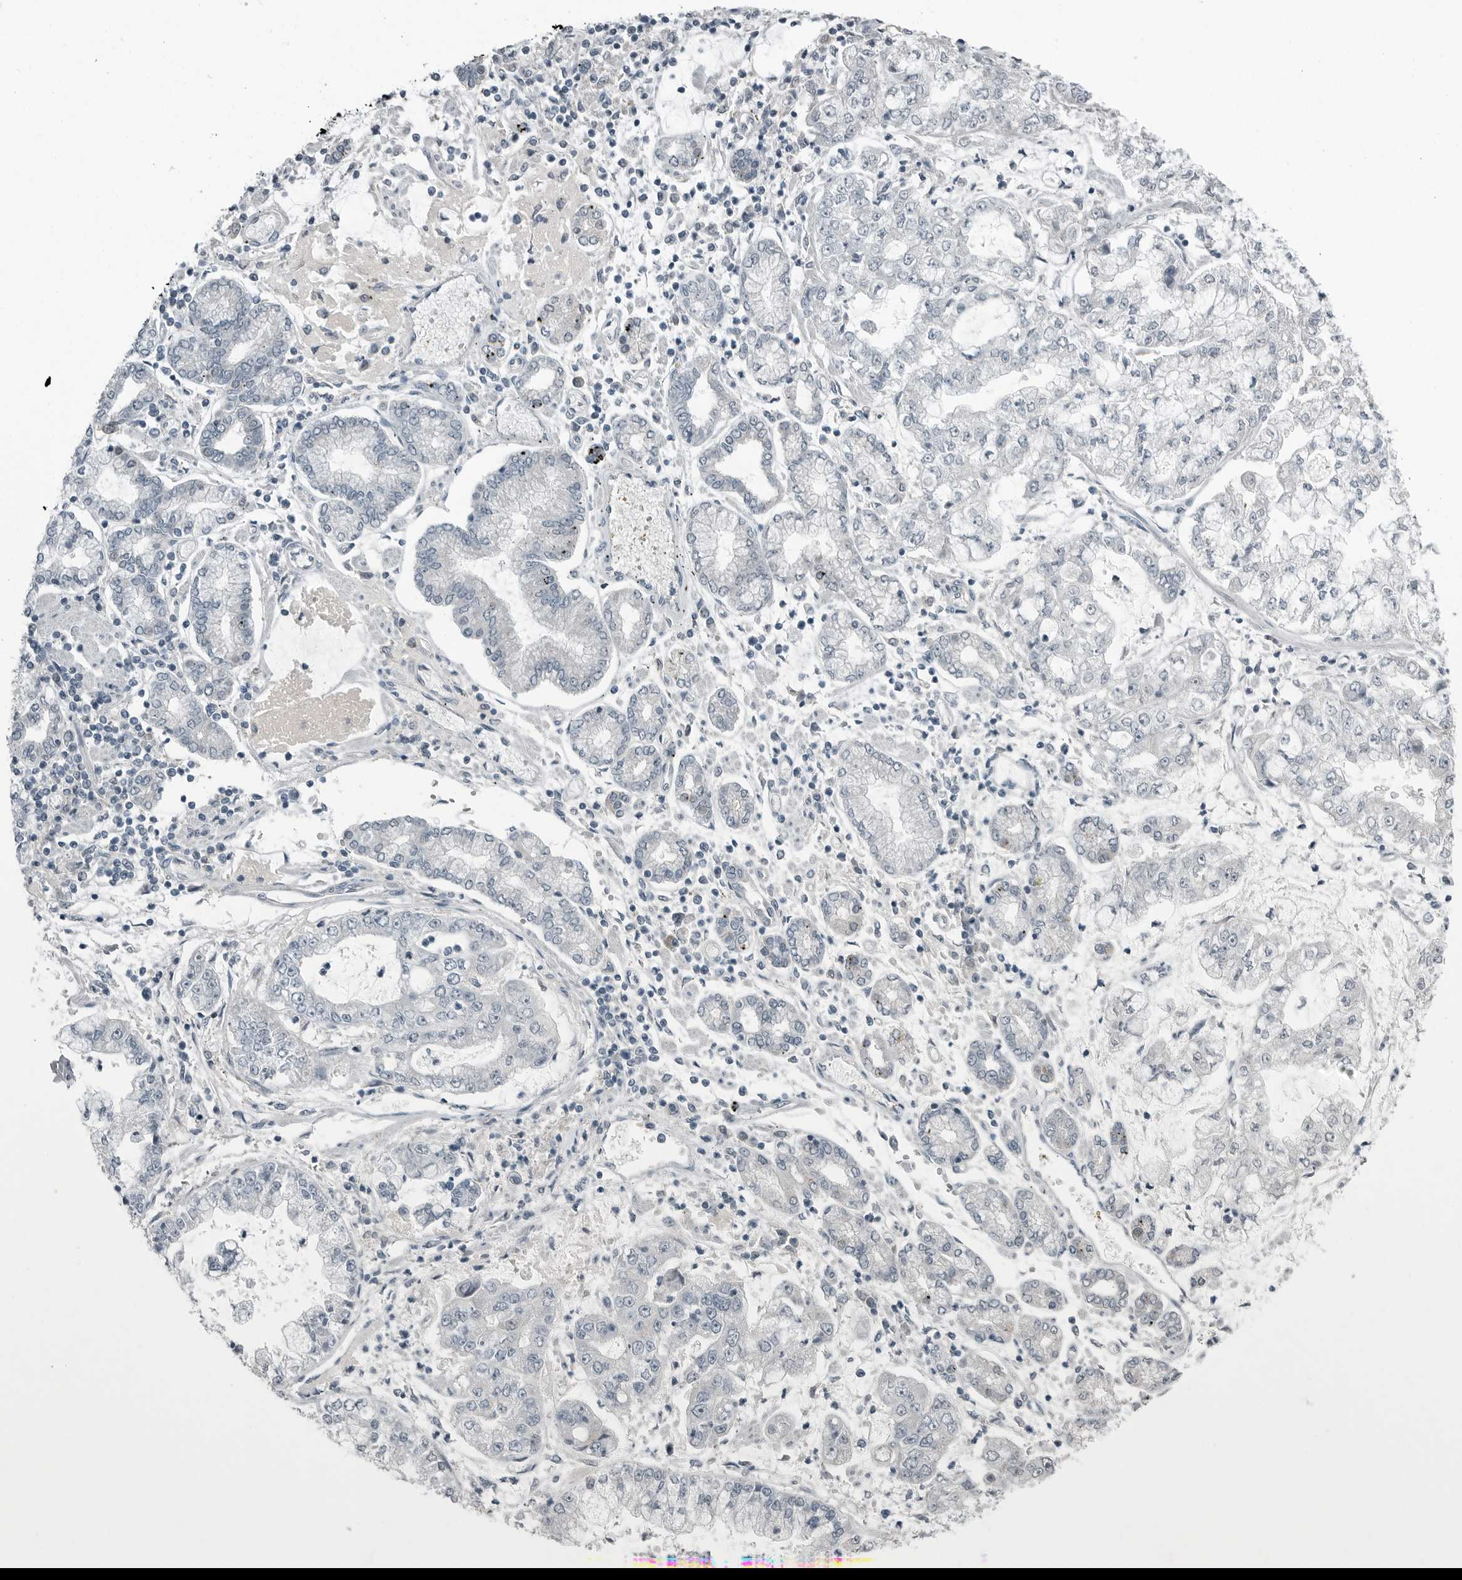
{"staining": {"intensity": "negative", "quantity": "none", "location": "none"}, "tissue": "stomach cancer", "cell_type": "Tumor cells", "image_type": "cancer", "snomed": [{"axis": "morphology", "description": "Adenocarcinoma, NOS"}, {"axis": "topography", "description": "Stomach"}], "caption": "There is no significant positivity in tumor cells of adenocarcinoma (stomach).", "gene": "KYAT1", "patient": {"sex": "male", "age": 76}}